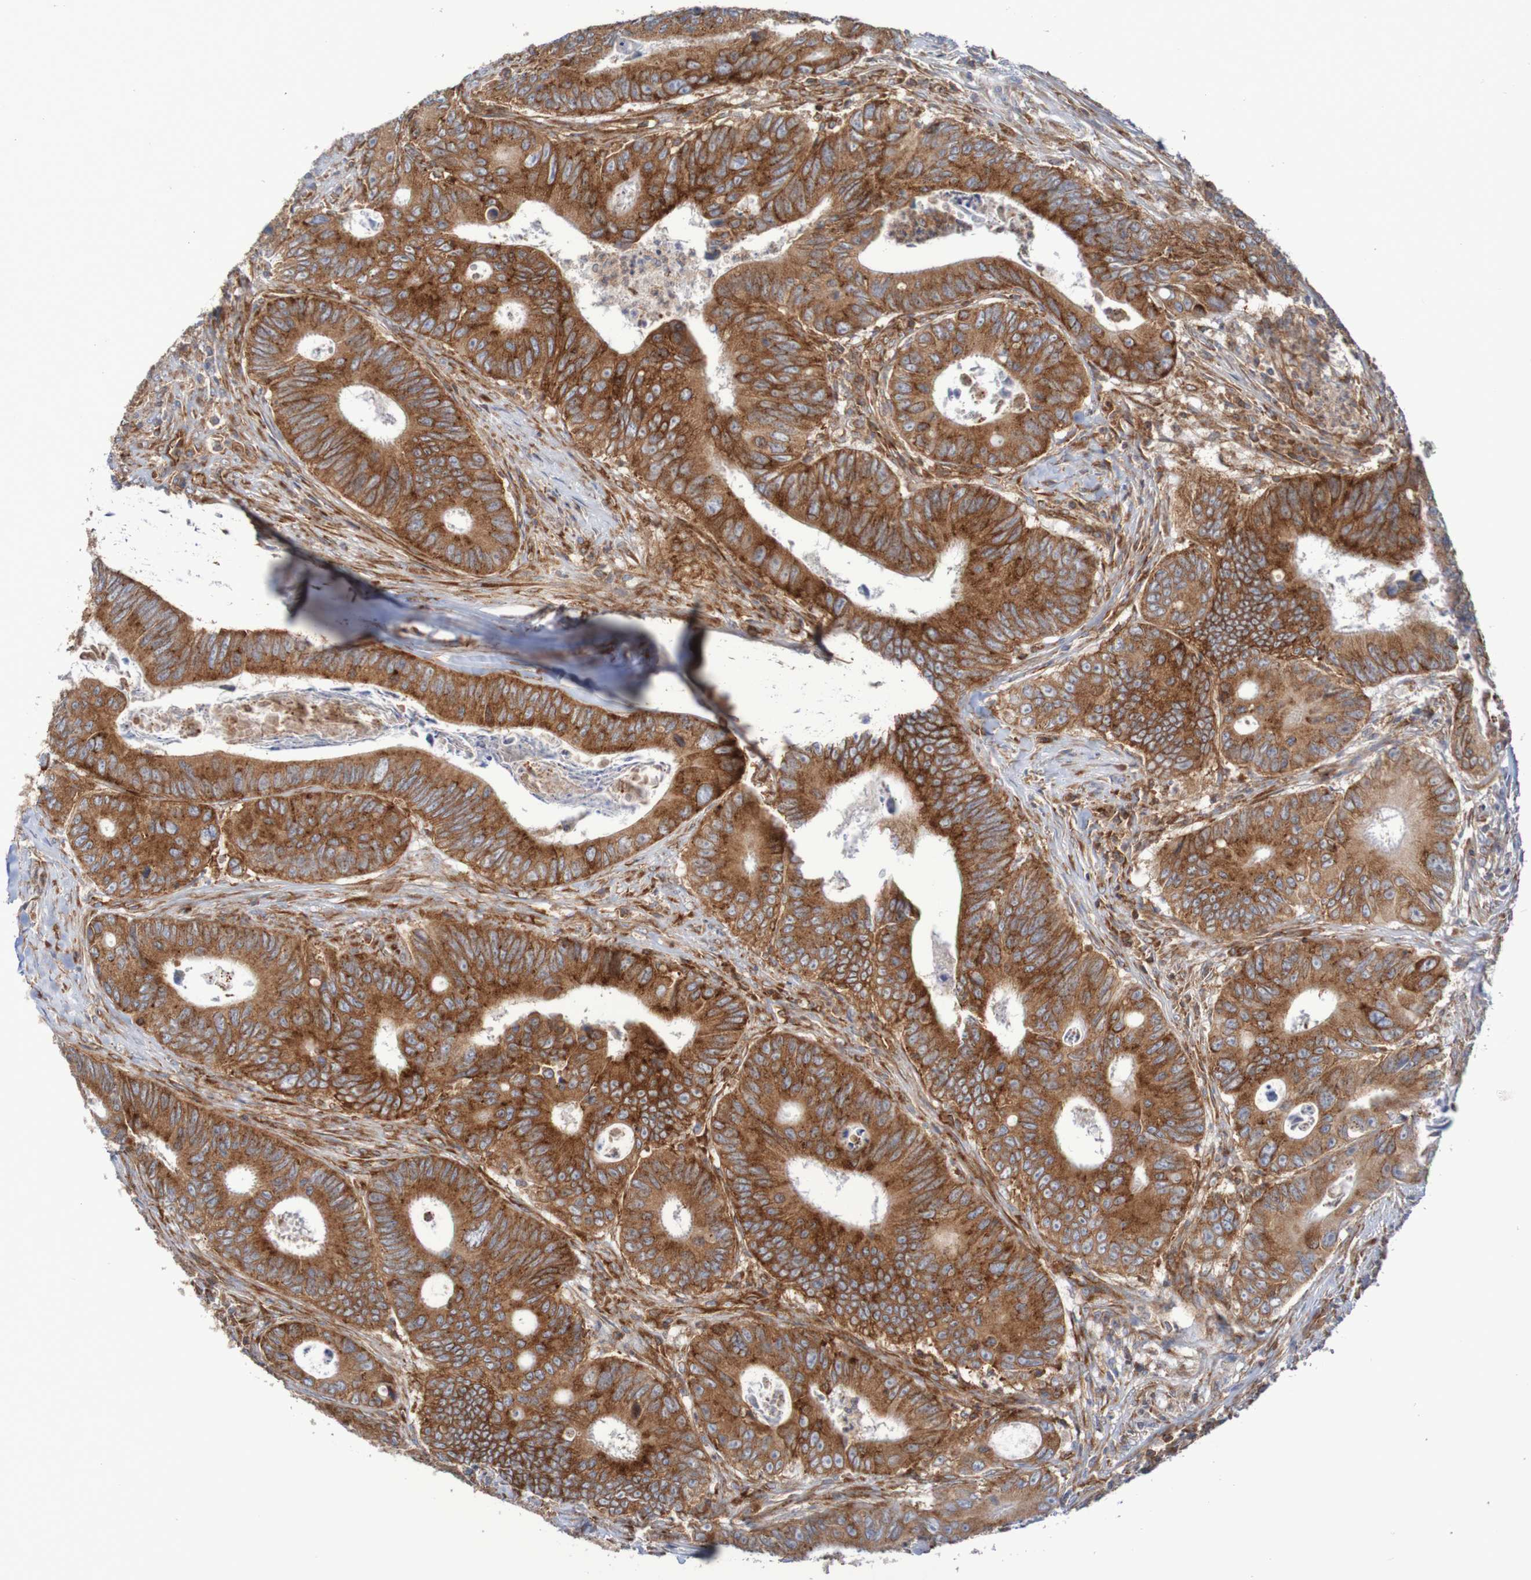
{"staining": {"intensity": "strong", "quantity": ">75%", "location": "cytoplasmic/membranous"}, "tissue": "colorectal cancer", "cell_type": "Tumor cells", "image_type": "cancer", "snomed": [{"axis": "morphology", "description": "Inflammation, NOS"}, {"axis": "morphology", "description": "Adenocarcinoma, NOS"}, {"axis": "topography", "description": "Colon"}], "caption": "Brown immunohistochemical staining in human colorectal adenocarcinoma exhibits strong cytoplasmic/membranous positivity in about >75% of tumor cells.", "gene": "FXR2", "patient": {"sex": "male", "age": 72}}